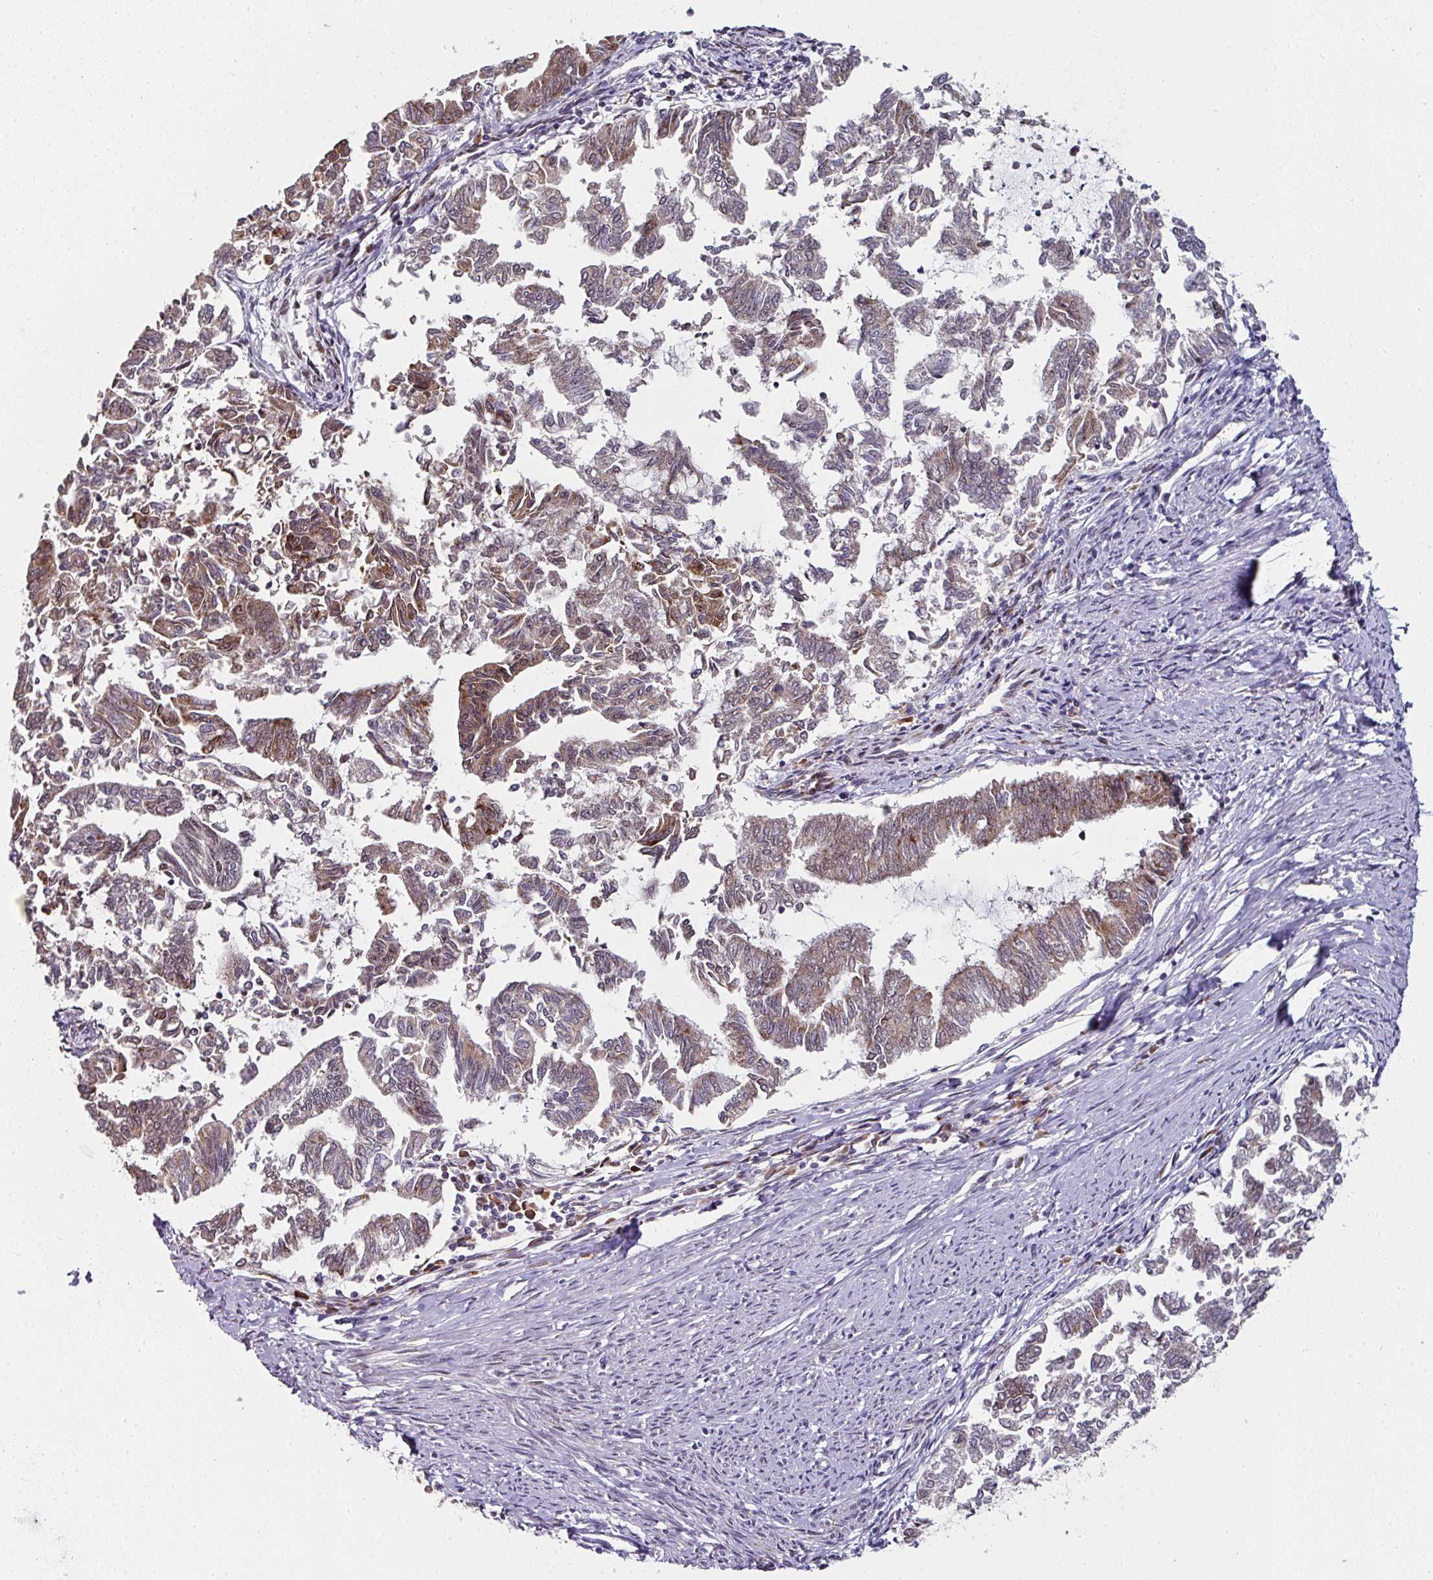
{"staining": {"intensity": "moderate", "quantity": "25%-75%", "location": "cytoplasmic/membranous"}, "tissue": "endometrial cancer", "cell_type": "Tumor cells", "image_type": "cancer", "snomed": [{"axis": "morphology", "description": "Adenocarcinoma, NOS"}, {"axis": "topography", "description": "Endometrium"}], "caption": "A high-resolution image shows IHC staining of endometrial cancer (adenocarcinoma), which reveals moderate cytoplasmic/membranous expression in about 25%-75% of tumor cells.", "gene": "APOLD1", "patient": {"sex": "female", "age": 79}}